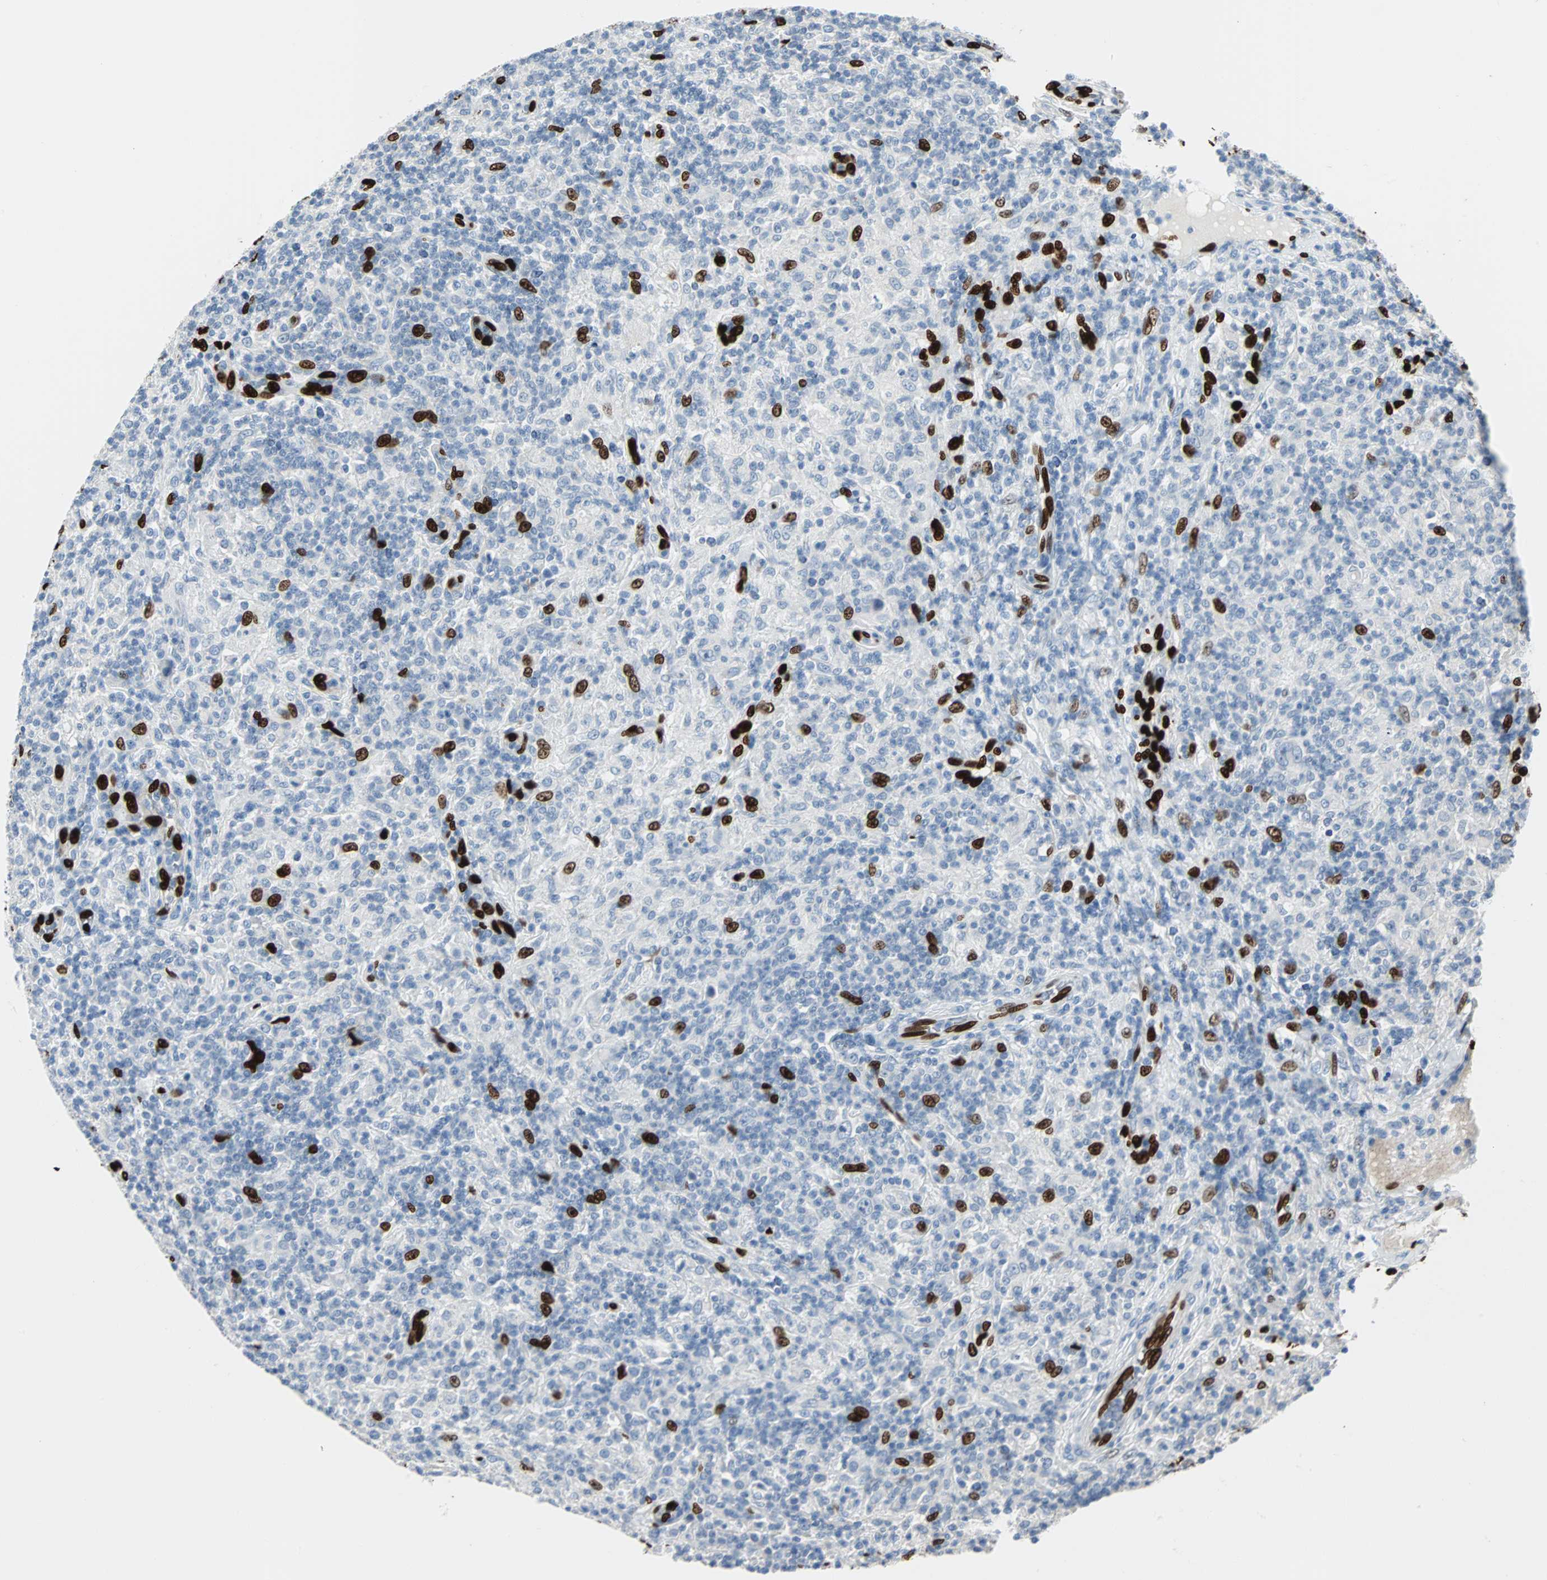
{"staining": {"intensity": "negative", "quantity": "none", "location": "none"}, "tissue": "lymphoma", "cell_type": "Tumor cells", "image_type": "cancer", "snomed": [{"axis": "morphology", "description": "Hodgkin's disease, NOS"}, {"axis": "topography", "description": "Lymph node"}], "caption": "IHC of human lymphoma displays no expression in tumor cells.", "gene": "IL33", "patient": {"sex": "male", "age": 70}}